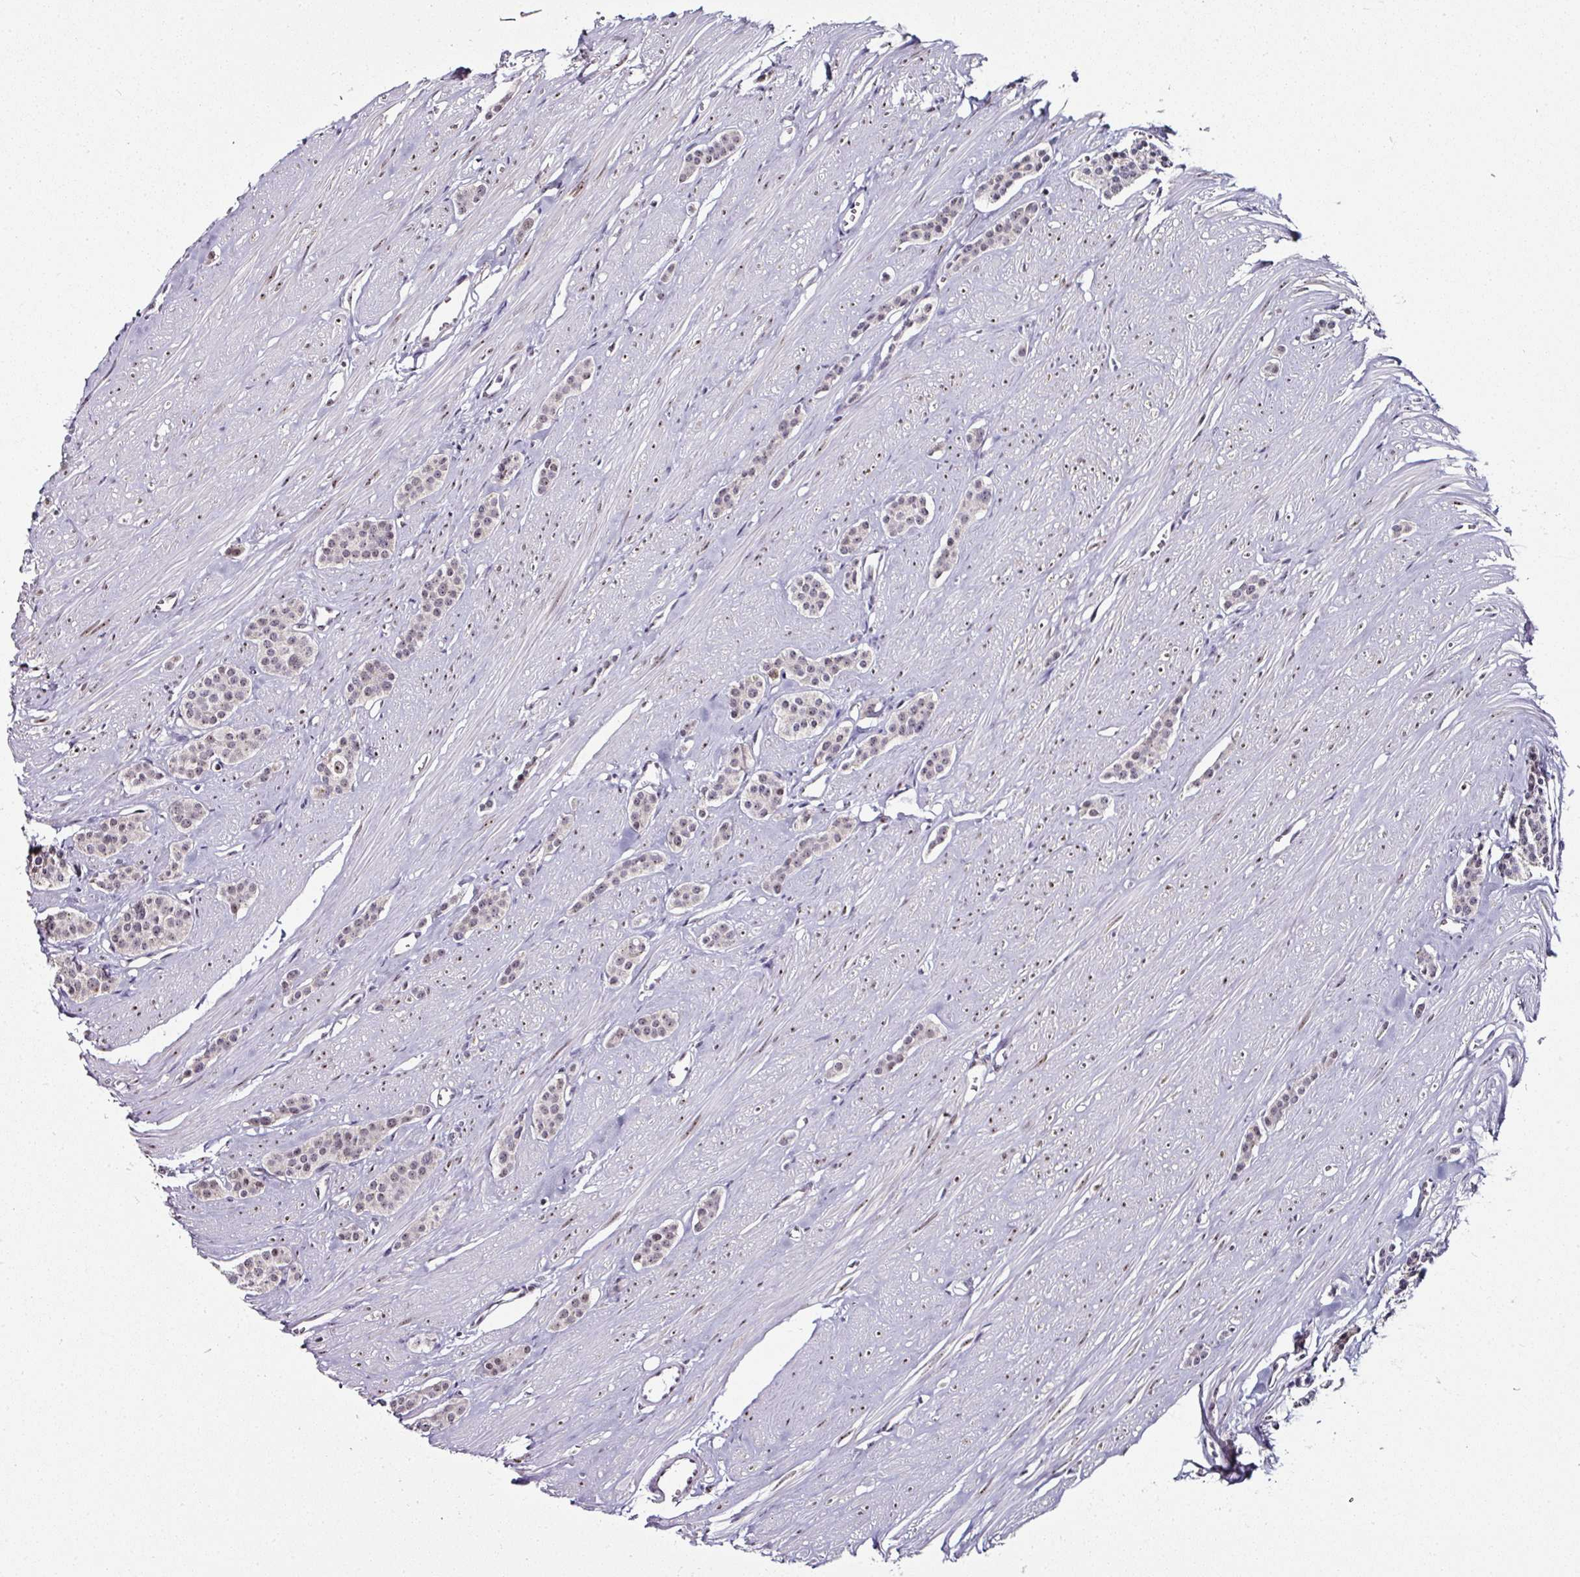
{"staining": {"intensity": "weak", "quantity": "25%-75%", "location": "nuclear"}, "tissue": "carcinoid", "cell_type": "Tumor cells", "image_type": "cancer", "snomed": [{"axis": "morphology", "description": "Carcinoid, malignant, NOS"}, {"axis": "topography", "description": "Small intestine"}], "caption": "The immunohistochemical stain labels weak nuclear positivity in tumor cells of malignant carcinoid tissue.", "gene": "NACC2", "patient": {"sex": "male", "age": 60}}